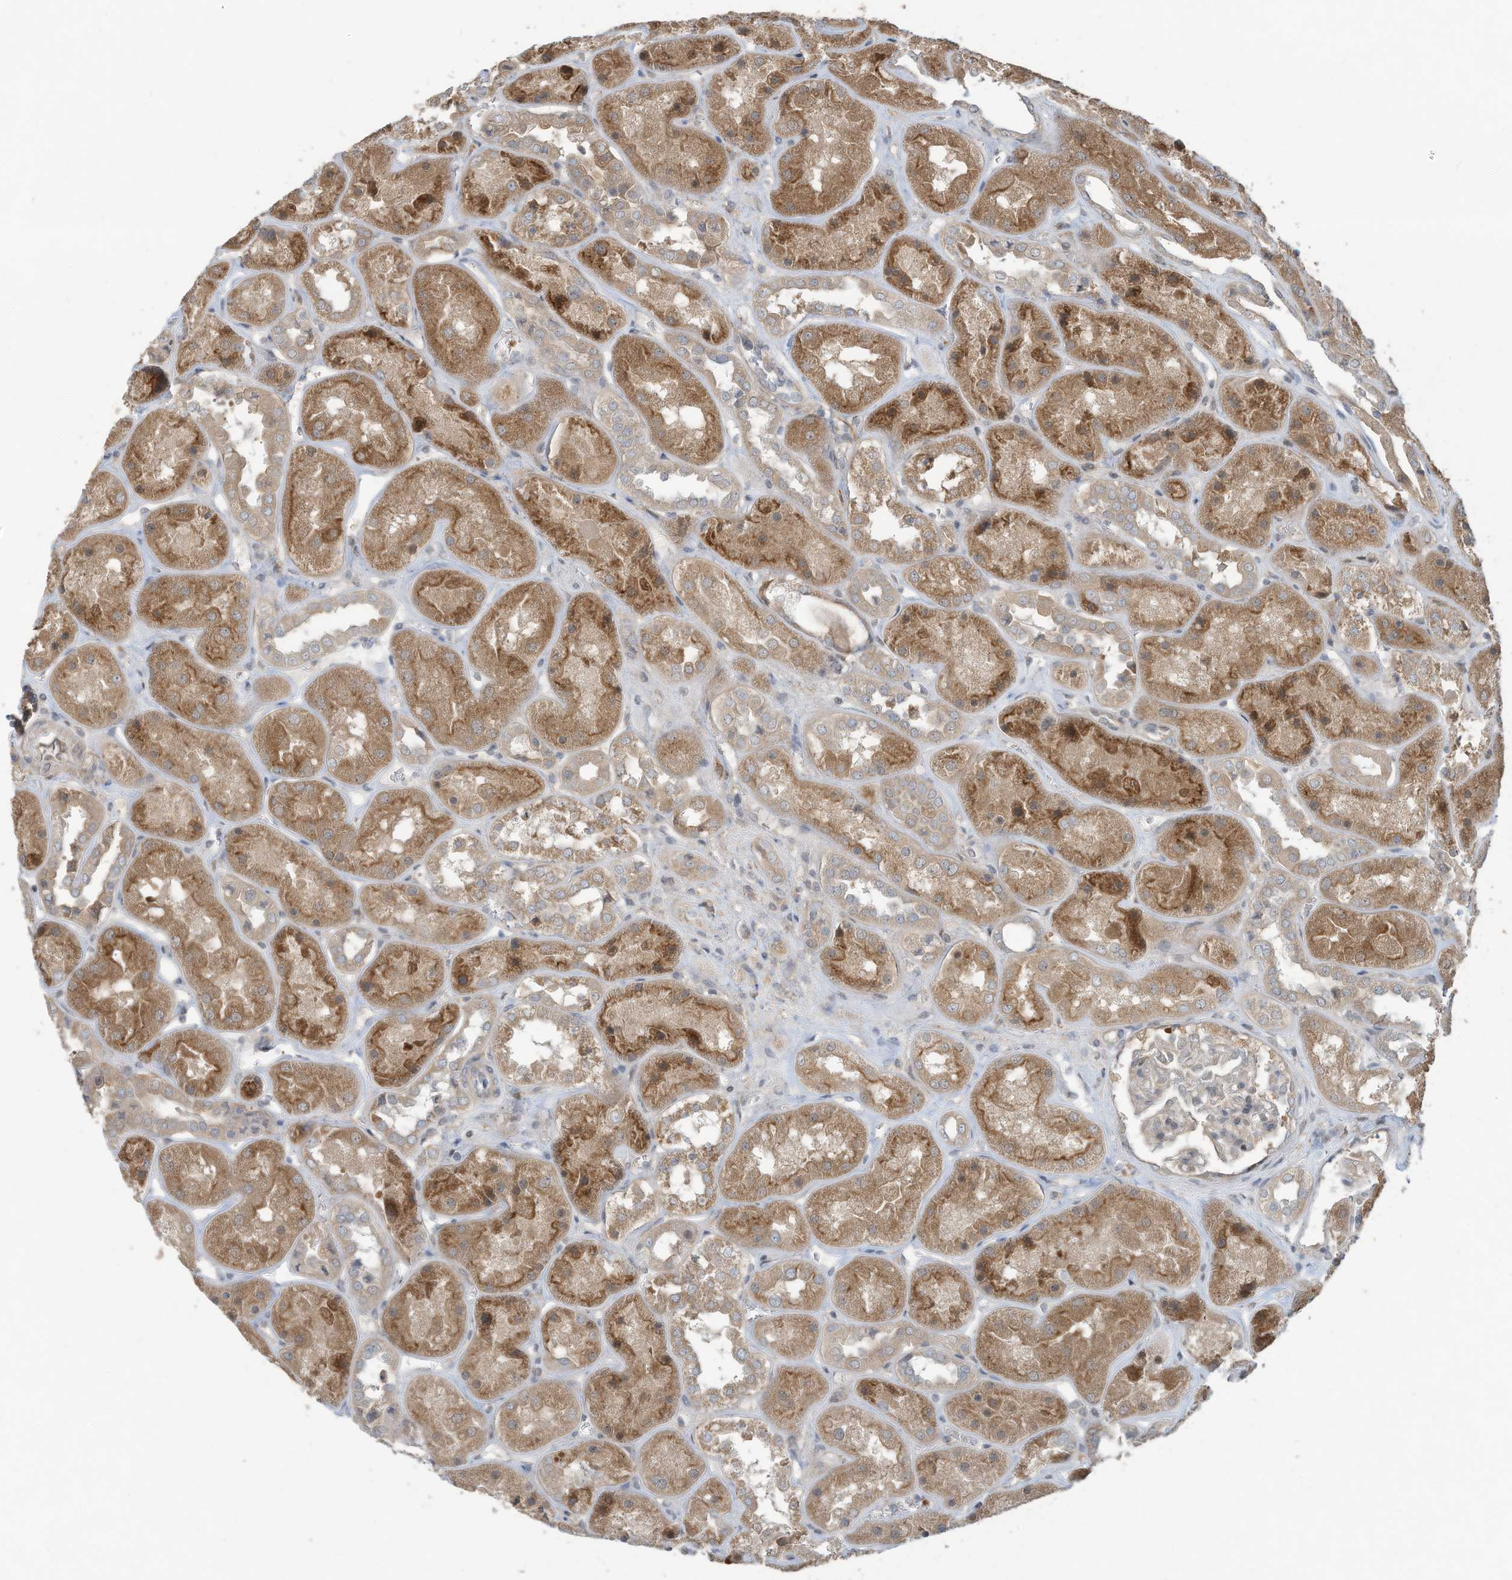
{"staining": {"intensity": "negative", "quantity": "none", "location": "none"}, "tissue": "kidney", "cell_type": "Cells in glomeruli", "image_type": "normal", "snomed": [{"axis": "morphology", "description": "Normal tissue, NOS"}, {"axis": "topography", "description": "Kidney"}], "caption": "Photomicrograph shows no protein positivity in cells in glomeruli of unremarkable kidney.", "gene": "ERI2", "patient": {"sex": "male", "age": 70}}